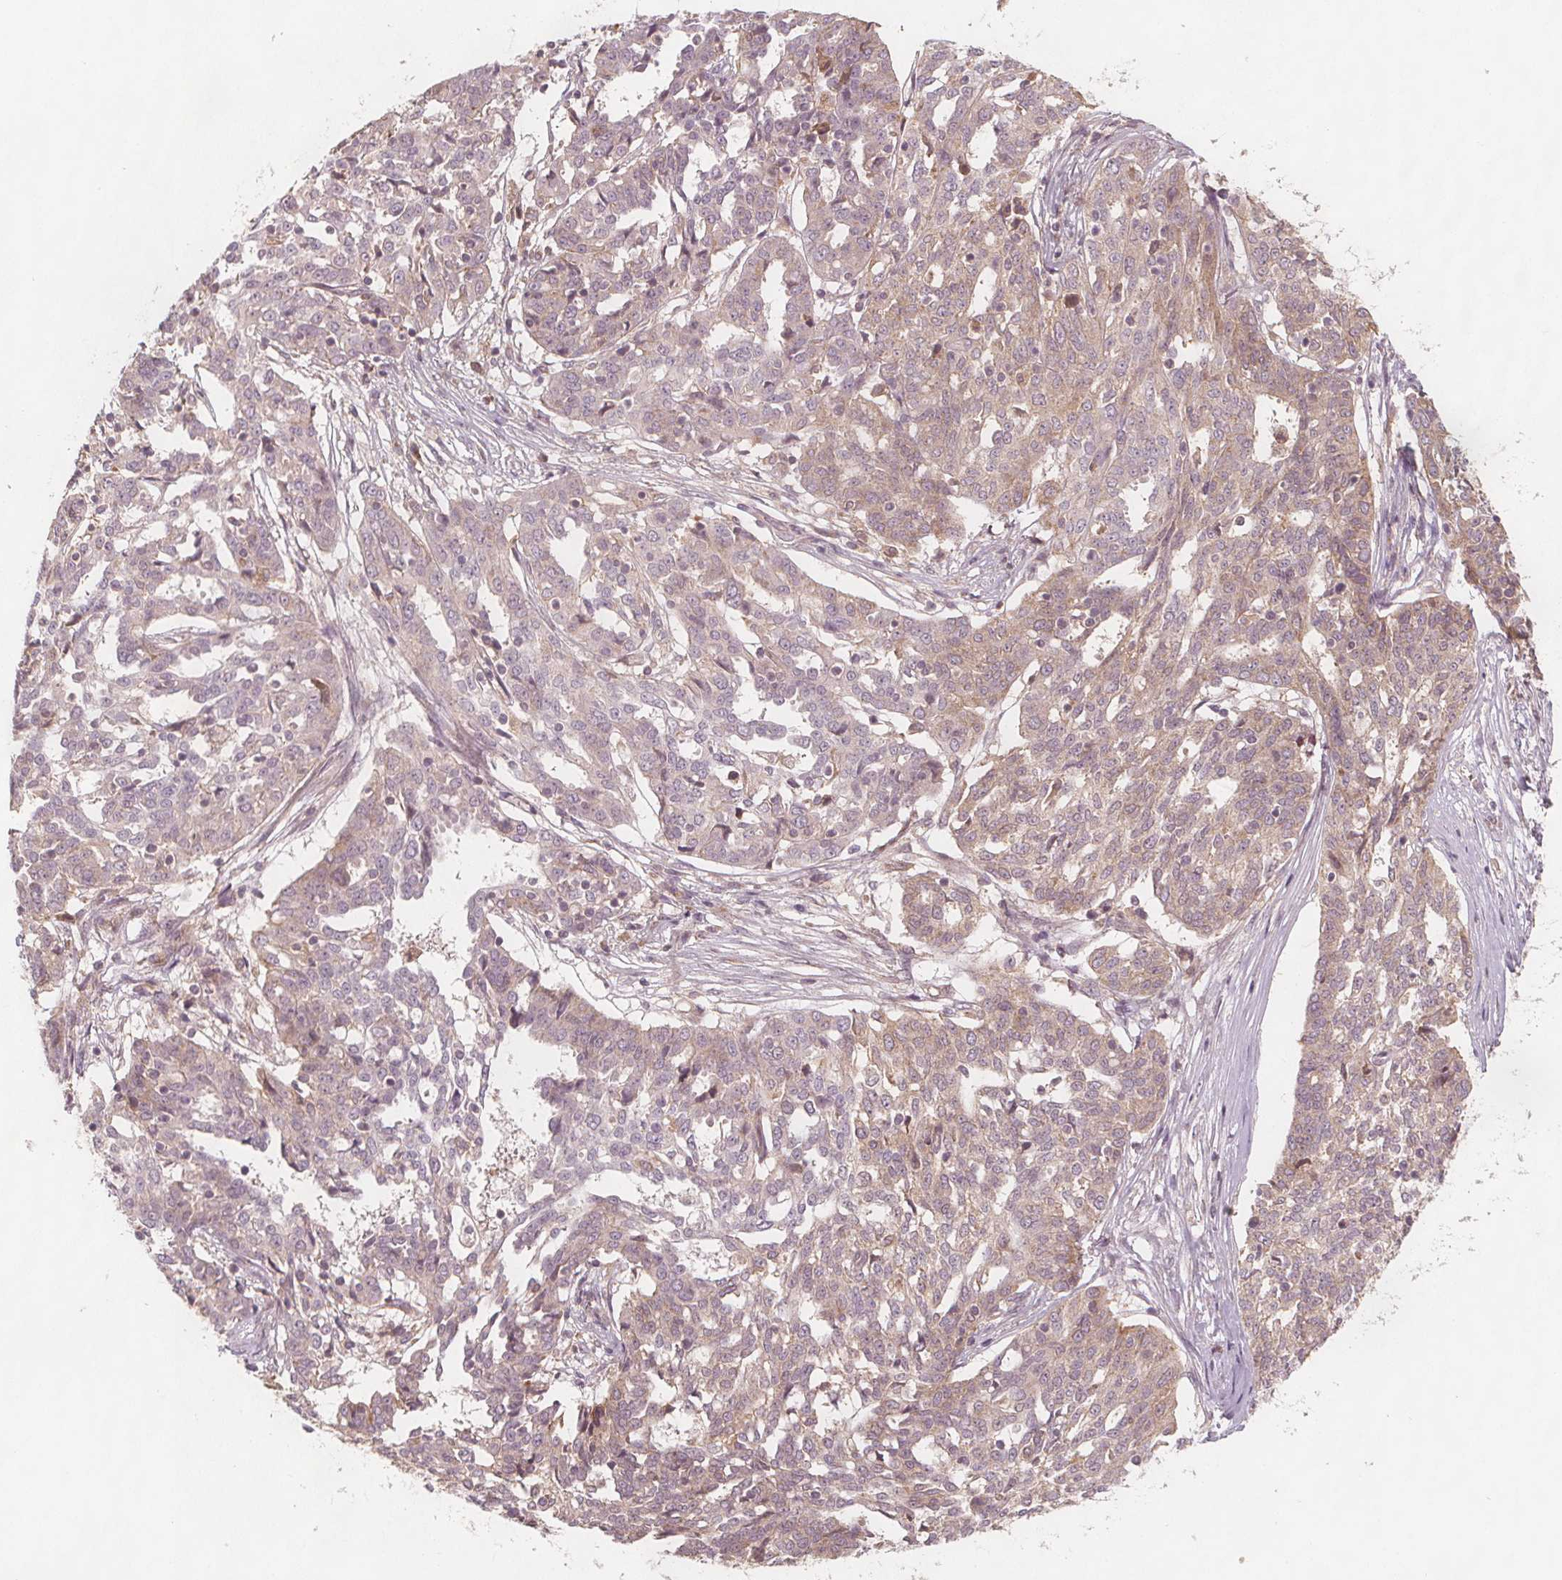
{"staining": {"intensity": "weak", "quantity": "25%-75%", "location": "cytoplasmic/membranous"}, "tissue": "ovarian cancer", "cell_type": "Tumor cells", "image_type": "cancer", "snomed": [{"axis": "morphology", "description": "Cystadenocarcinoma, serous, NOS"}, {"axis": "topography", "description": "Ovary"}], "caption": "The immunohistochemical stain labels weak cytoplasmic/membranous expression in tumor cells of serous cystadenocarcinoma (ovarian) tissue. The staining was performed using DAB to visualize the protein expression in brown, while the nuclei were stained in blue with hematoxylin (Magnification: 20x).", "gene": "NCSTN", "patient": {"sex": "female", "age": 67}}